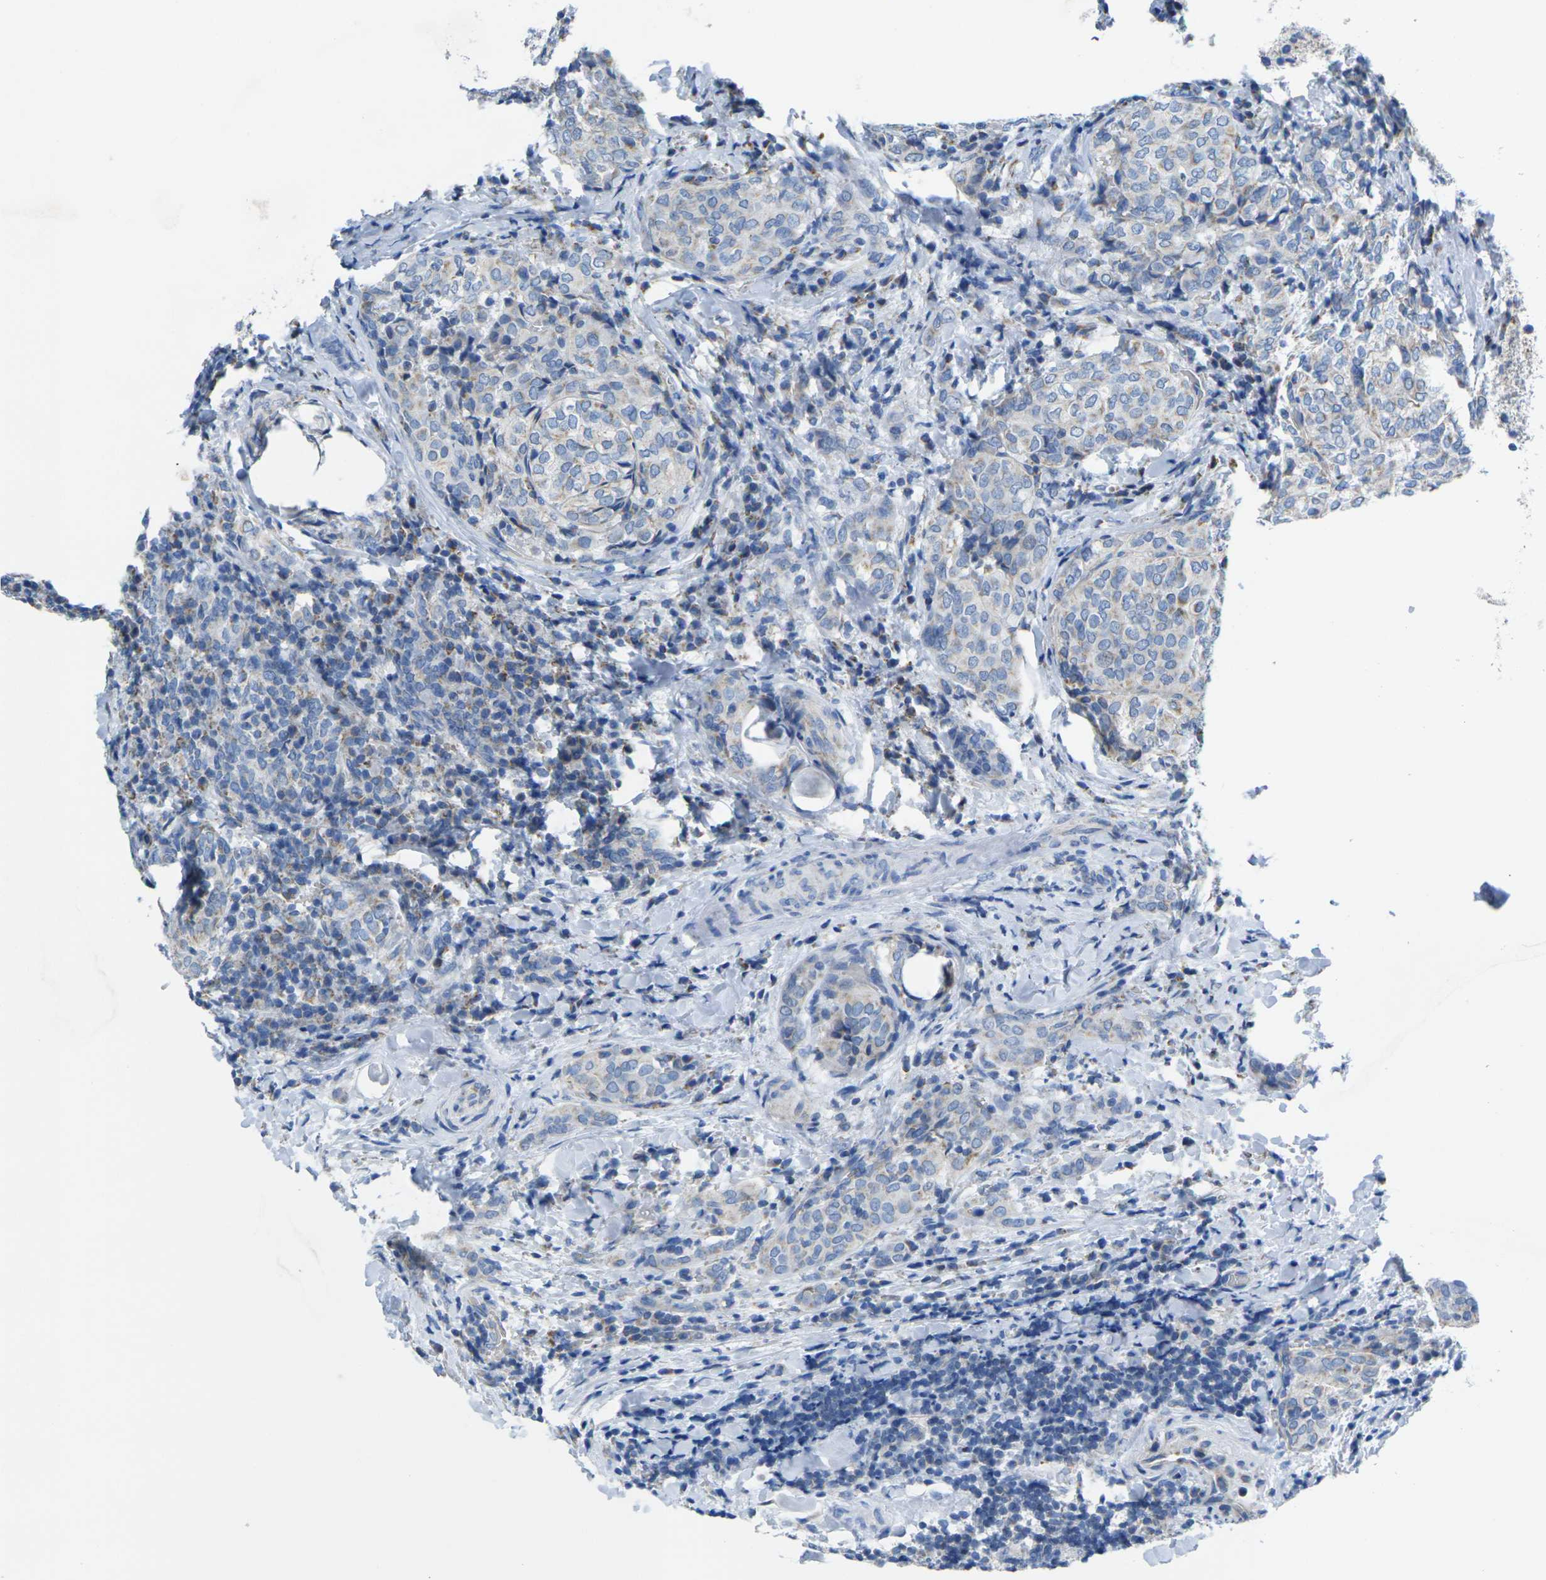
{"staining": {"intensity": "negative", "quantity": "none", "location": "none"}, "tissue": "thyroid cancer", "cell_type": "Tumor cells", "image_type": "cancer", "snomed": [{"axis": "morphology", "description": "Normal tissue, NOS"}, {"axis": "morphology", "description": "Papillary adenocarcinoma, NOS"}, {"axis": "topography", "description": "Thyroid gland"}], "caption": "Protein analysis of papillary adenocarcinoma (thyroid) displays no significant staining in tumor cells.", "gene": "TMEM204", "patient": {"sex": "female", "age": 30}}